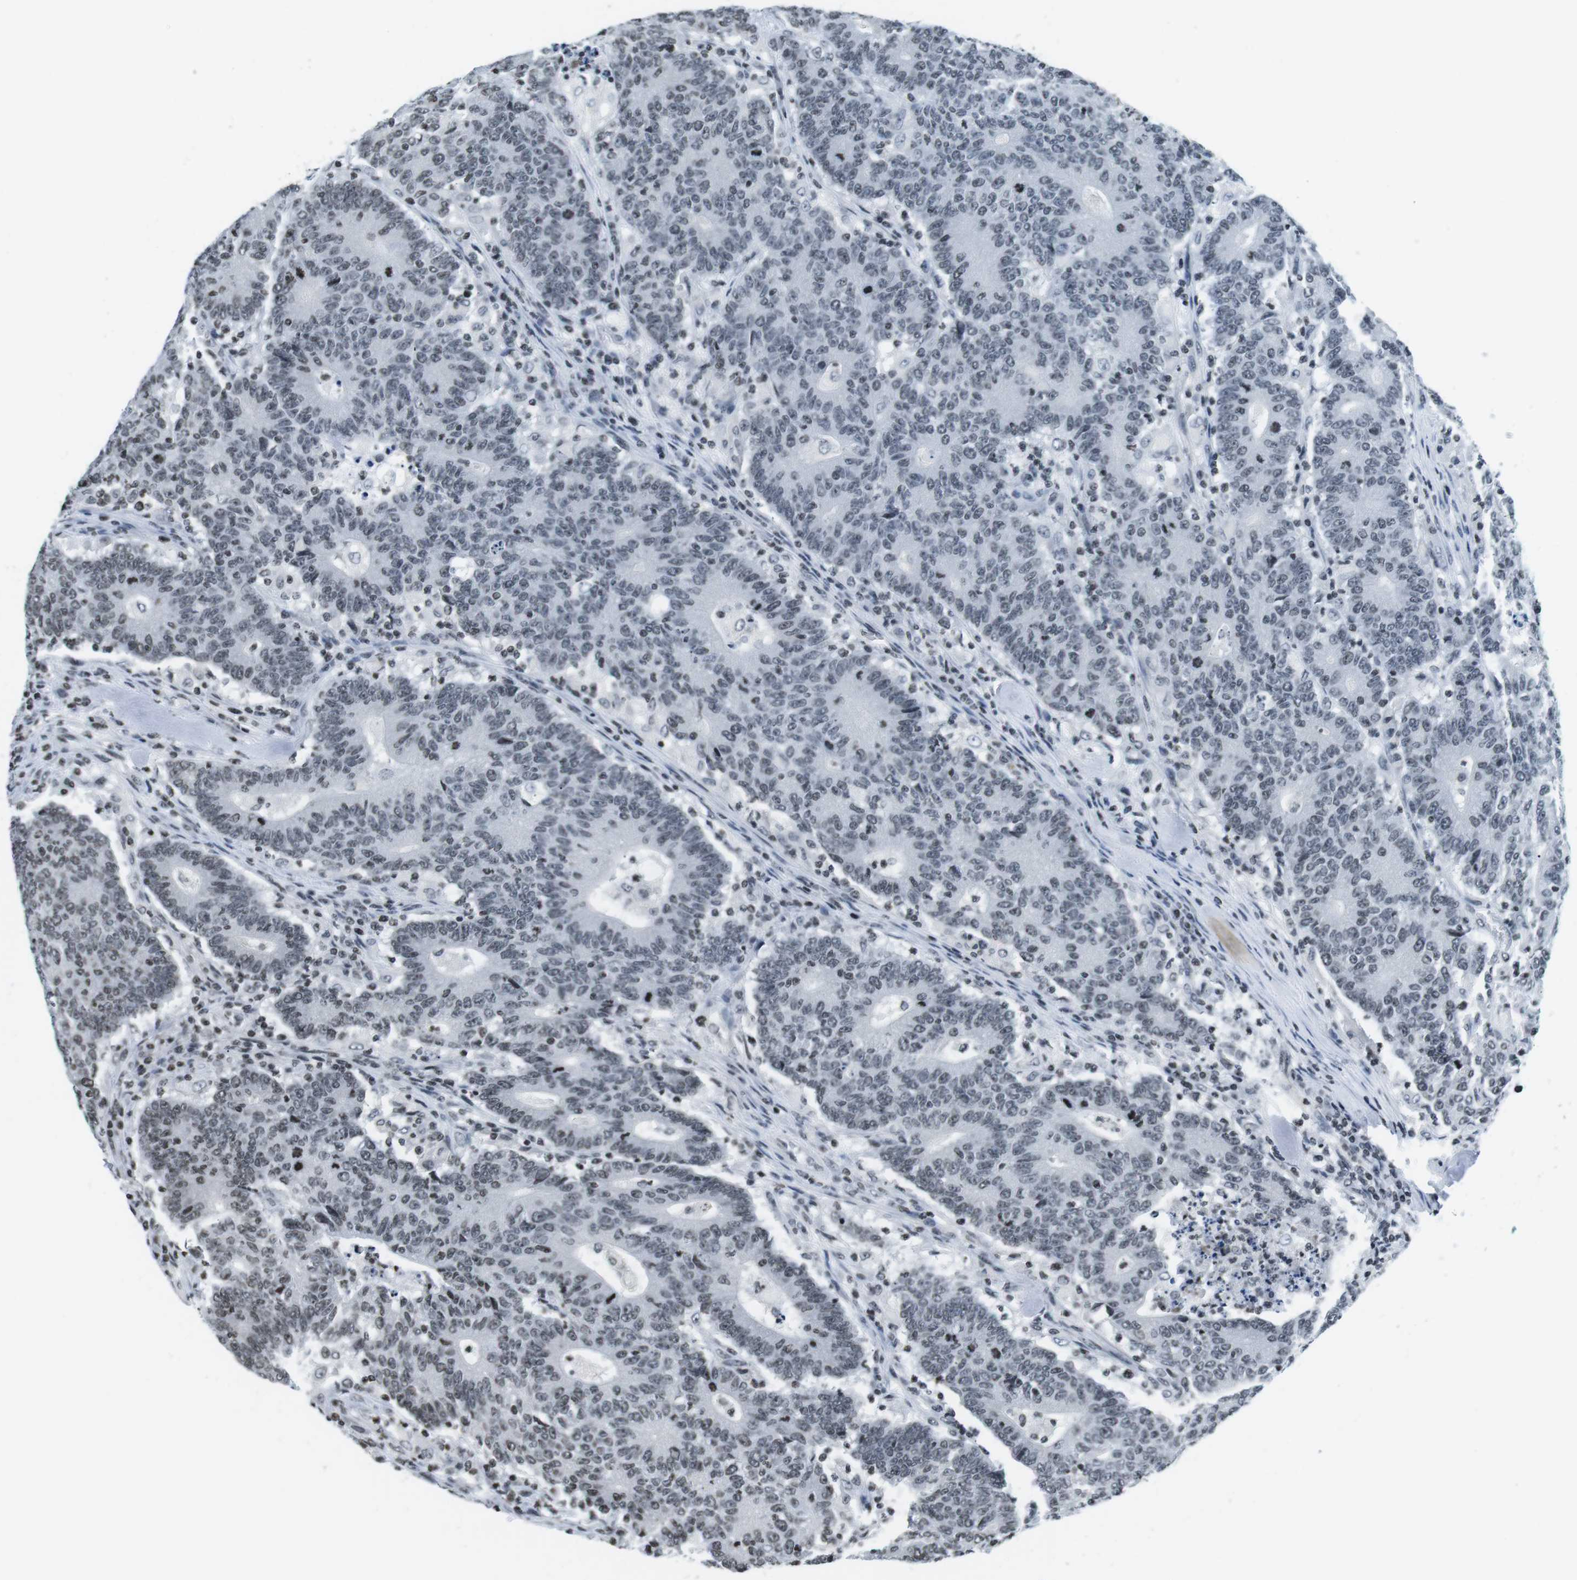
{"staining": {"intensity": "negative", "quantity": "none", "location": "none"}, "tissue": "colorectal cancer", "cell_type": "Tumor cells", "image_type": "cancer", "snomed": [{"axis": "morphology", "description": "Normal tissue, NOS"}, {"axis": "morphology", "description": "Adenocarcinoma, NOS"}, {"axis": "topography", "description": "Colon"}], "caption": "Immunohistochemistry image of neoplastic tissue: human colorectal cancer (adenocarcinoma) stained with DAB (3,3'-diaminobenzidine) exhibits no significant protein positivity in tumor cells.", "gene": "E2F2", "patient": {"sex": "female", "age": 75}}